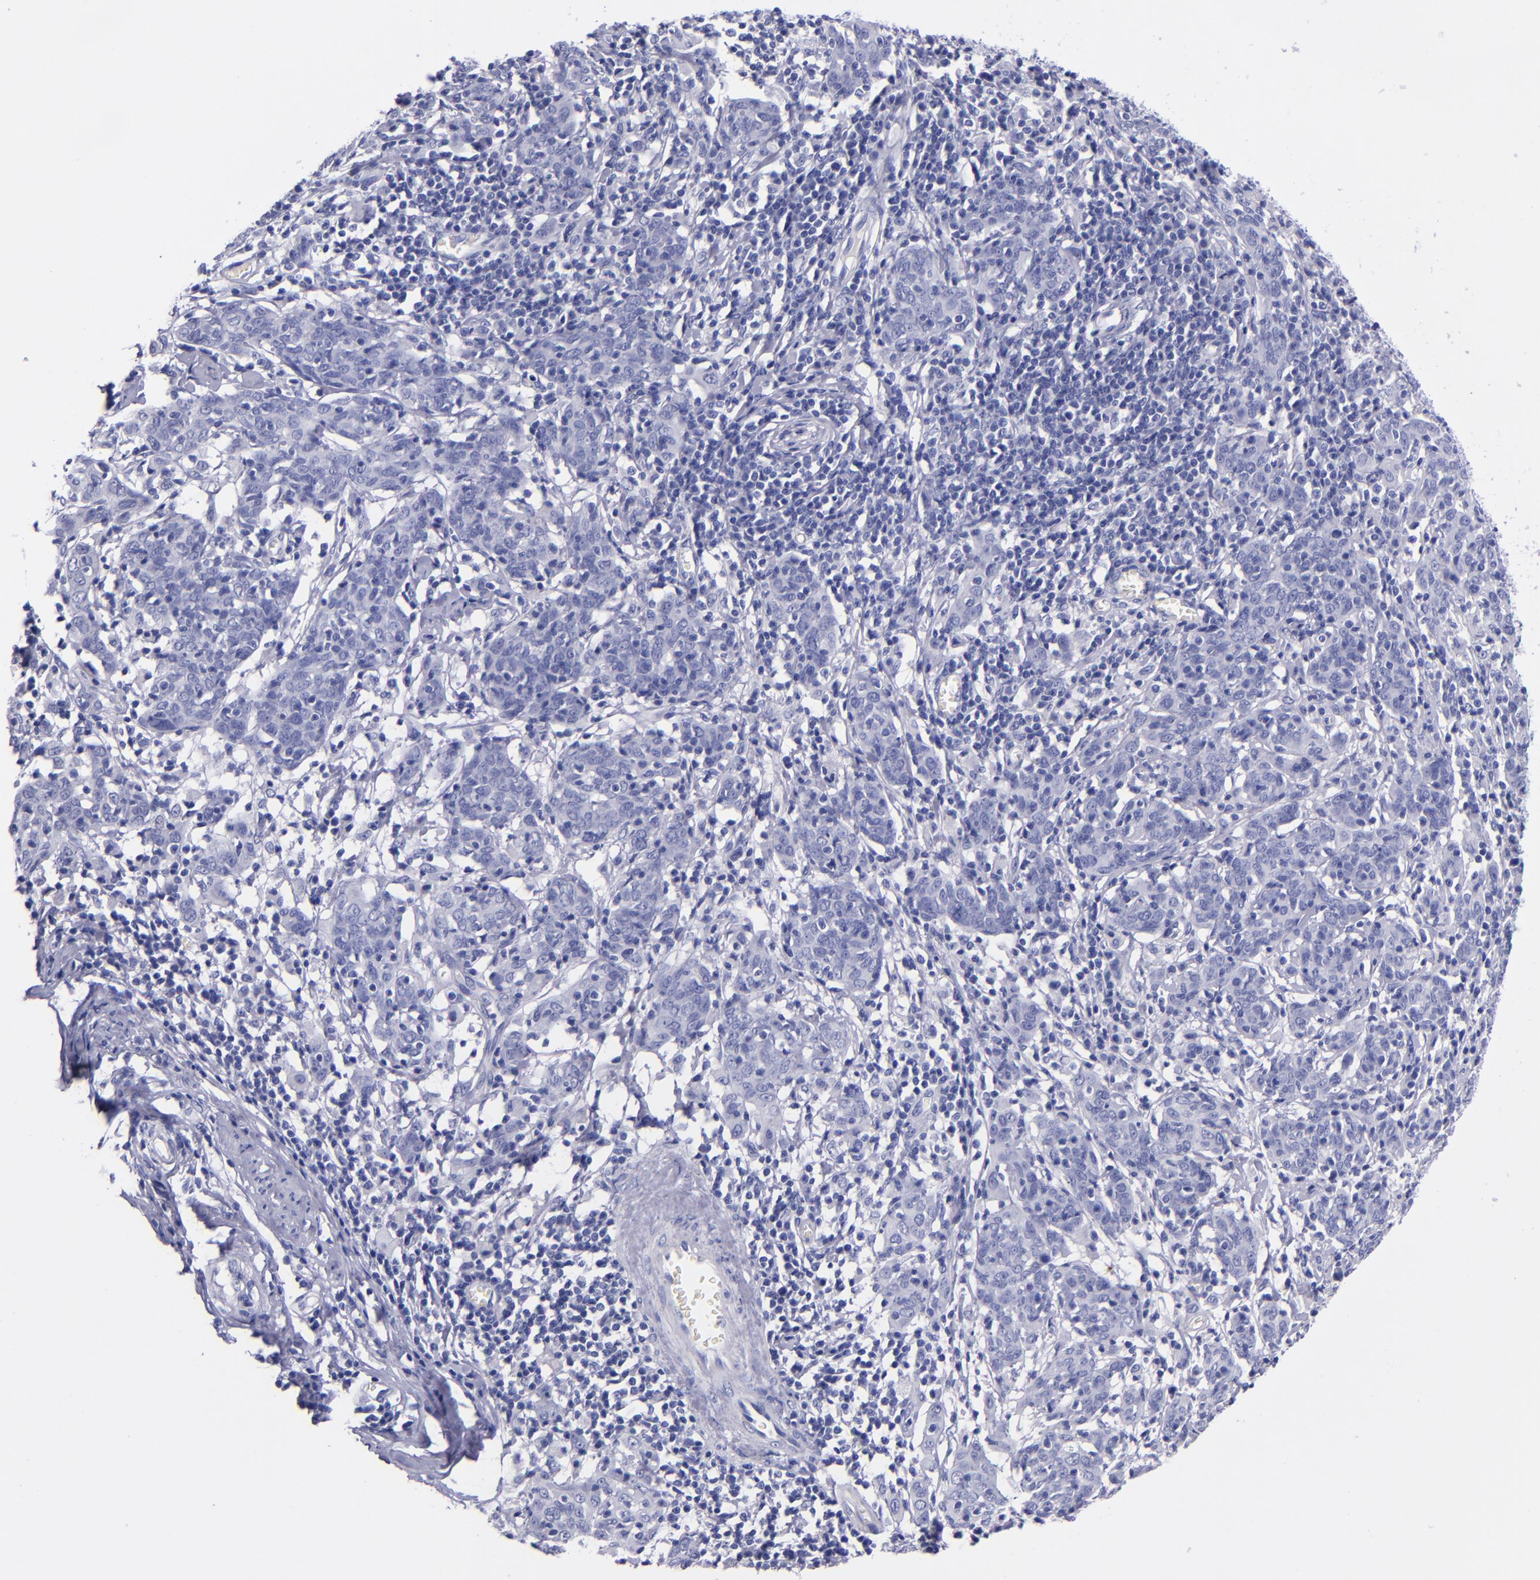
{"staining": {"intensity": "negative", "quantity": "none", "location": "none"}, "tissue": "cervical cancer", "cell_type": "Tumor cells", "image_type": "cancer", "snomed": [{"axis": "morphology", "description": "Normal tissue, NOS"}, {"axis": "morphology", "description": "Squamous cell carcinoma, NOS"}, {"axis": "topography", "description": "Cervix"}], "caption": "This is an immunohistochemistry micrograph of human cervical cancer. There is no staining in tumor cells.", "gene": "SV2A", "patient": {"sex": "female", "age": 67}}